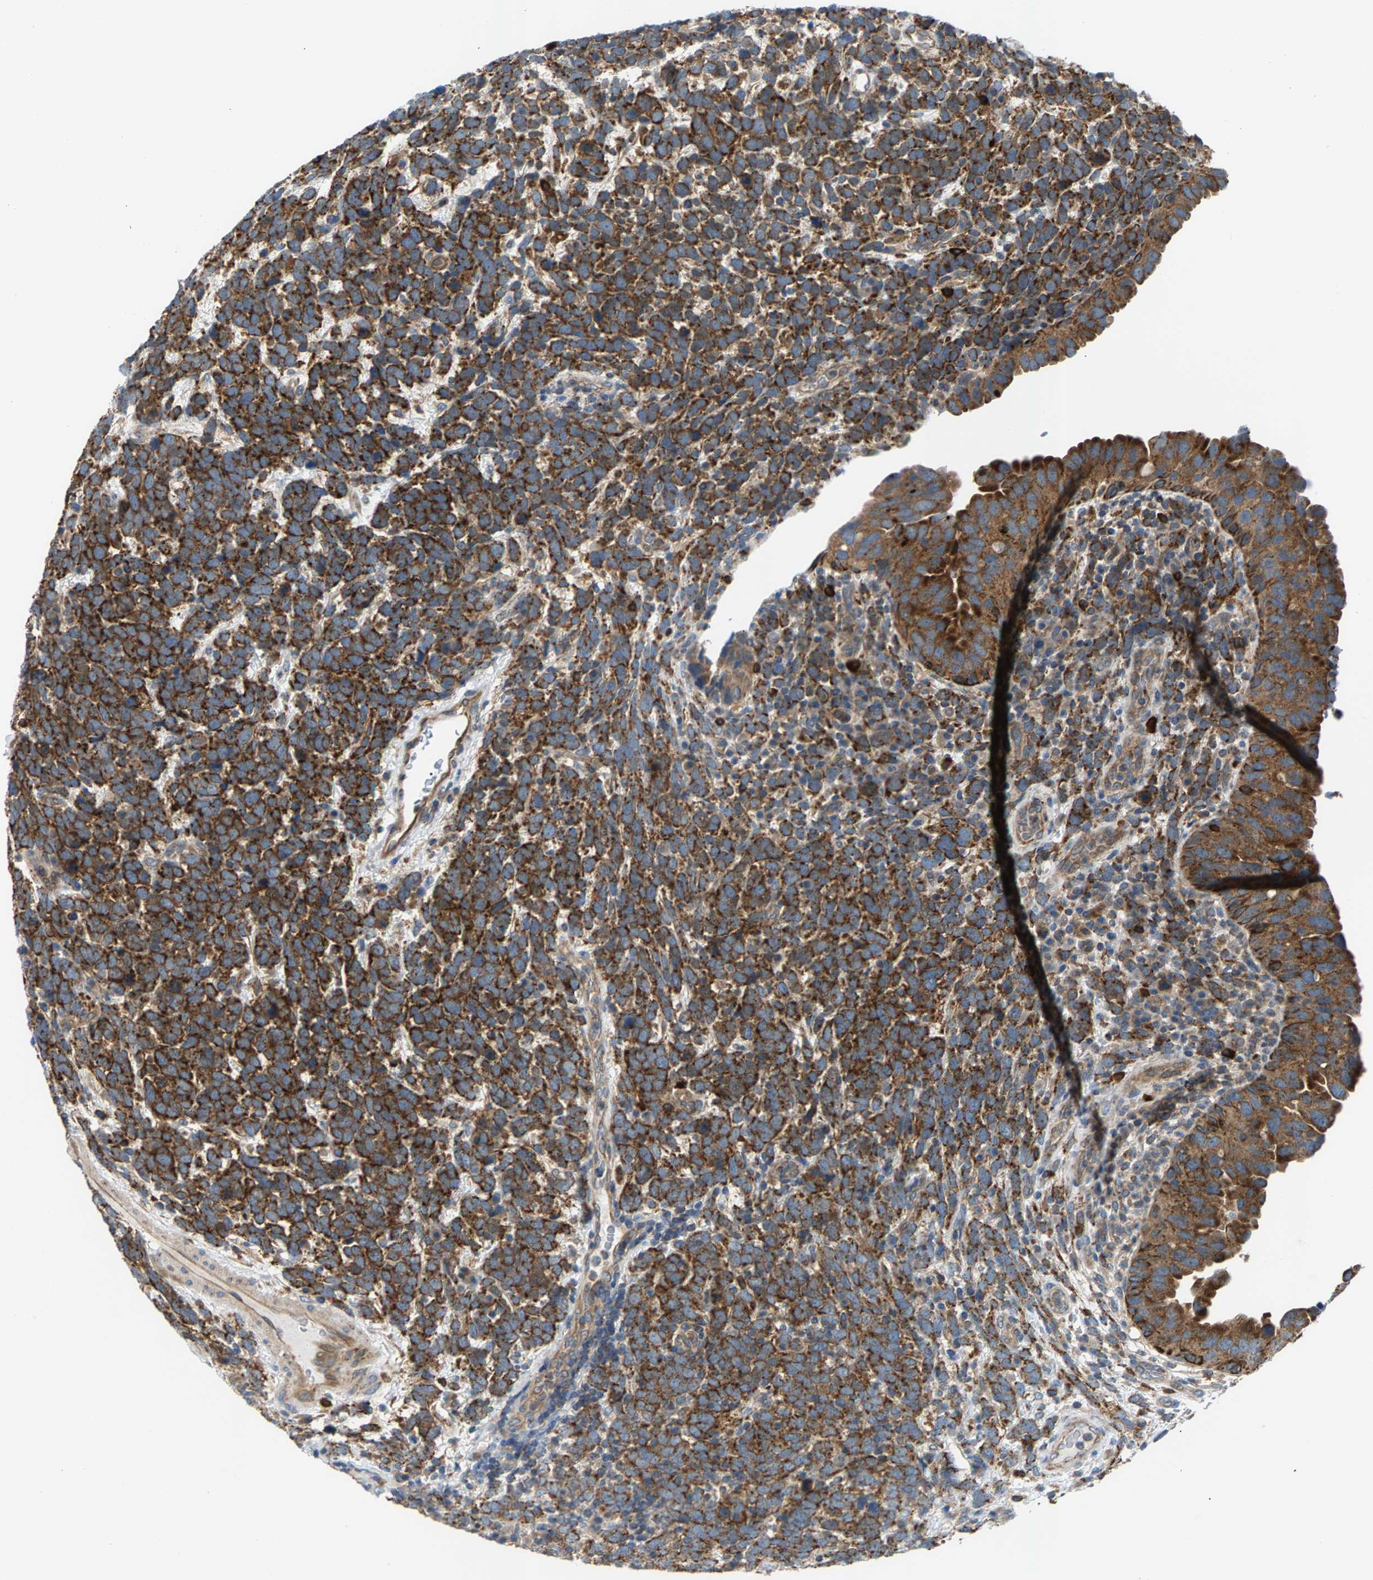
{"staining": {"intensity": "strong", "quantity": ">75%", "location": "cytoplasmic/membranous"}, "tissue": "urothelial cancer", "cell_type": "Tumor cells", "image_type": "cancer", "snomed": [{"axis": "morphology", "description": "Urothelial carcinoma, High grade"}, {"axis": "topography", "description": "Urinary bladder"}], "caption": "A brown stain shows strong cytoplasmic/membranous positivity of a protein in human urothelial cancer tumor cells.", "gene": "PDCL", "patient": {"sex": "female", "age": 82}}